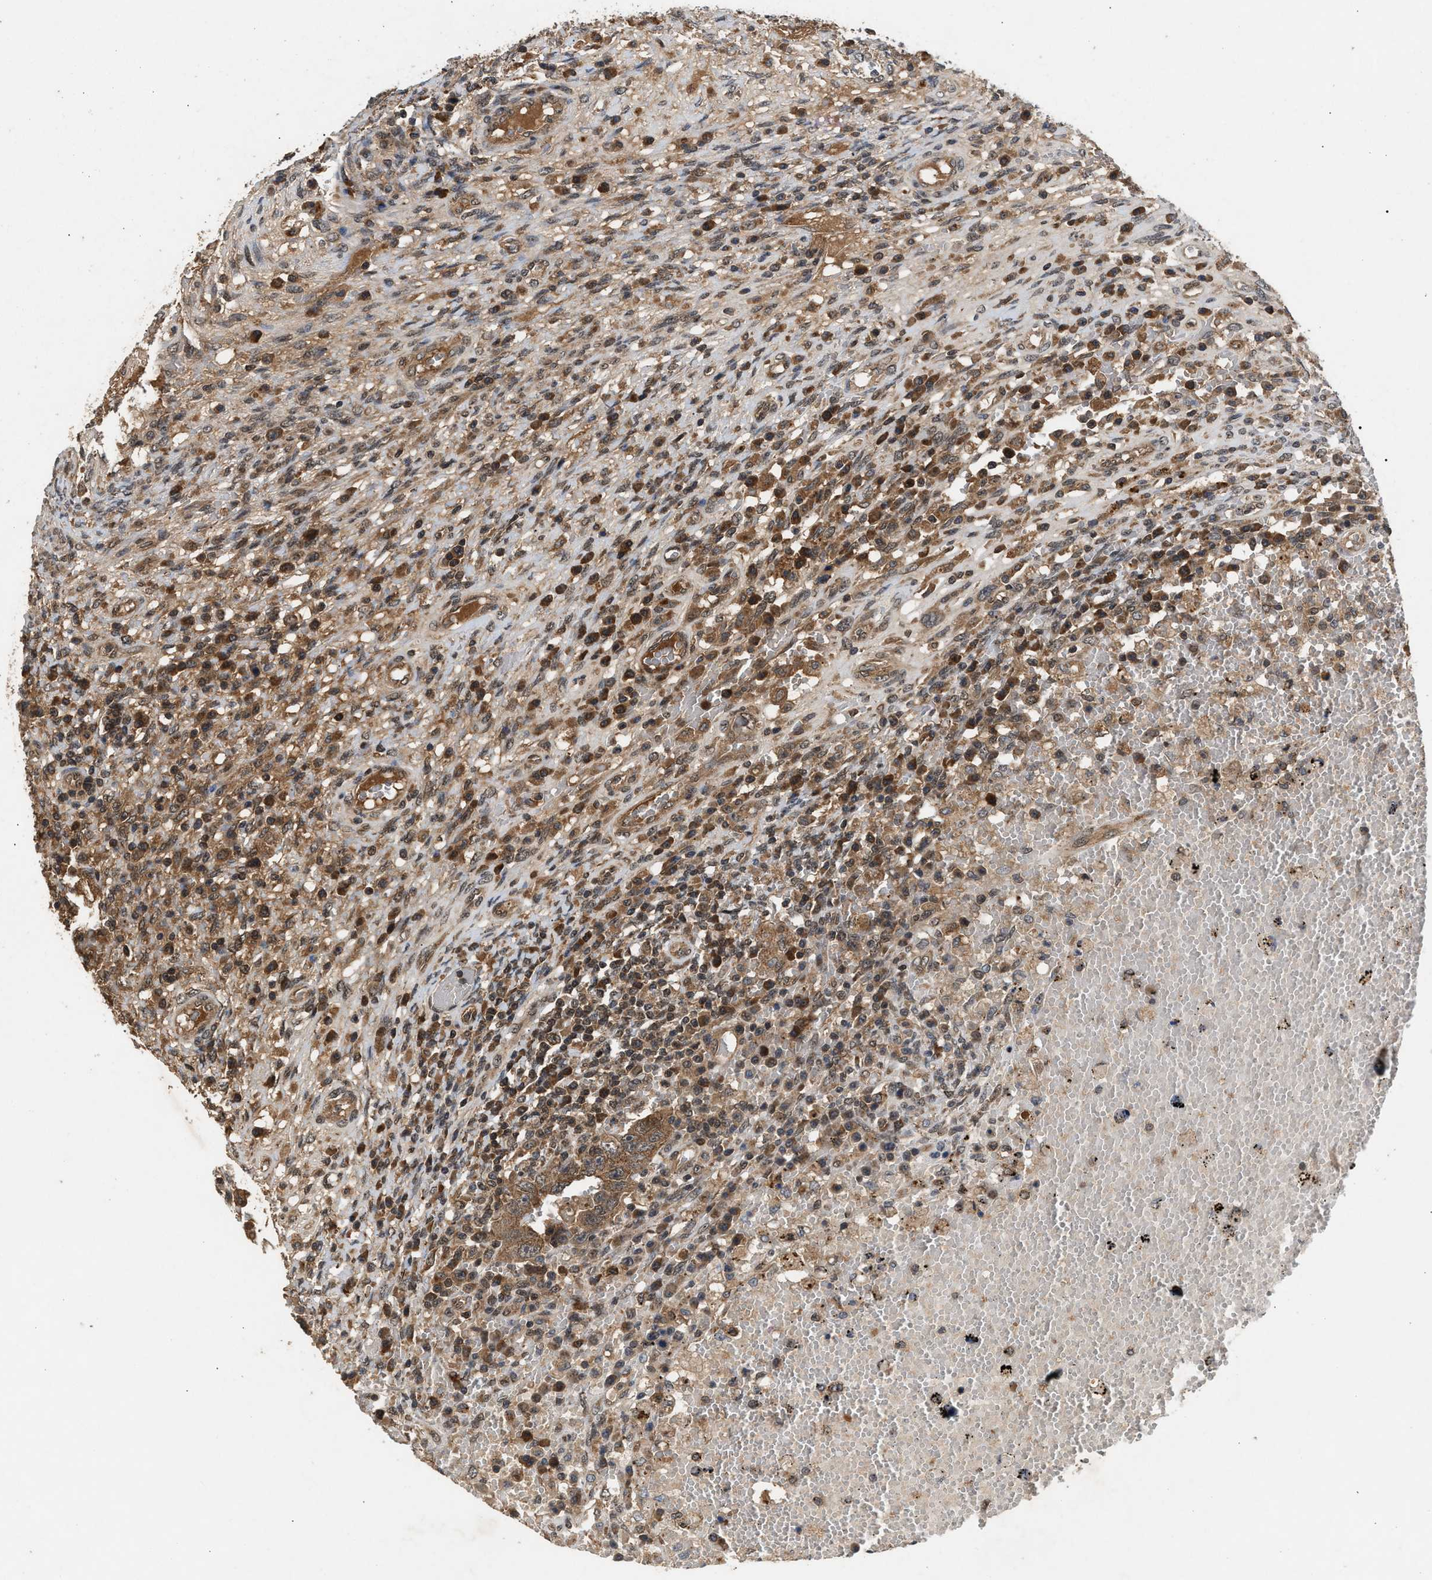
{"staining": {"intensity": "moderate", "quantity": ">75%", "location": "cytoplasmic/membranous,nuclear"}, "tissue": "testis cancer", "cell_type": "Tumor cells", "image_type": "cancer", "snomed": [{"axis": "morphology", "description": "Carcinoma, Embryonal, NOS"}, {"axis": "topography", "description": "Testis"}], "caption": "Human embryonal carcinoma (testis) stained with a brown dye exhibits moderate cytoplasmic/membranous and nuclear positive staining in approximately >75% of tumor cells.", "gene": "RUSC2", "patient": {"sex": "male", "age": 26}}